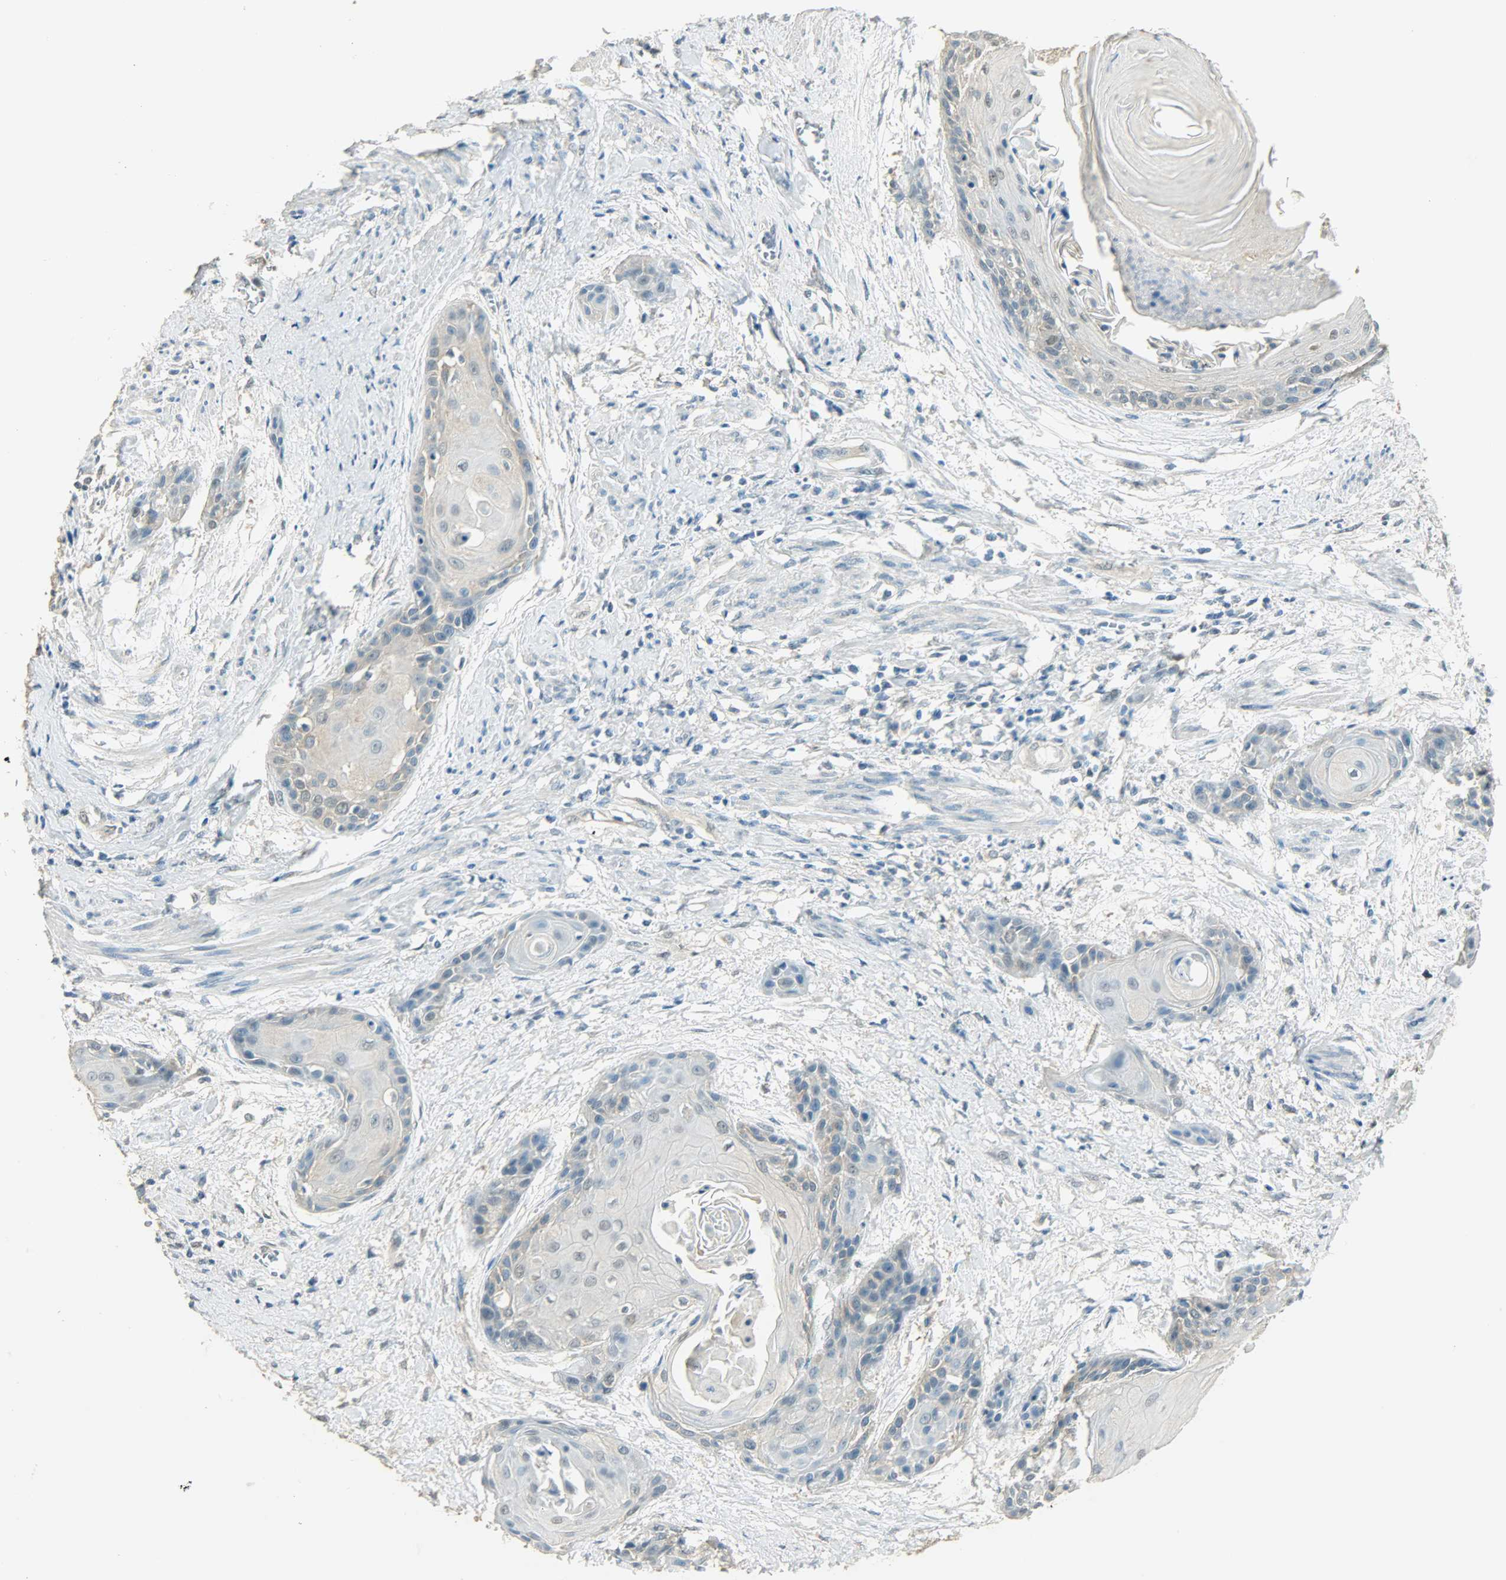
{"staining": {"intensity": "negative", "quantity": "none", "location": "none"}, "tissue": "cervical cancer", "cell_type": "Tumor cells", "image_type": "cancer", "snomed": [{"axis": "morphology", "description": "Squamous cell carcinoma, NOS"}, {"axis": "topography", "description": "Cervix"}], "caption": "Squamous cell carcinoma (cervical) was stained to show a protein in brown. There is no significant staining in tumor cells.", "gene": "PRMT5", "patient": {"sex": "female", "age": 57}}